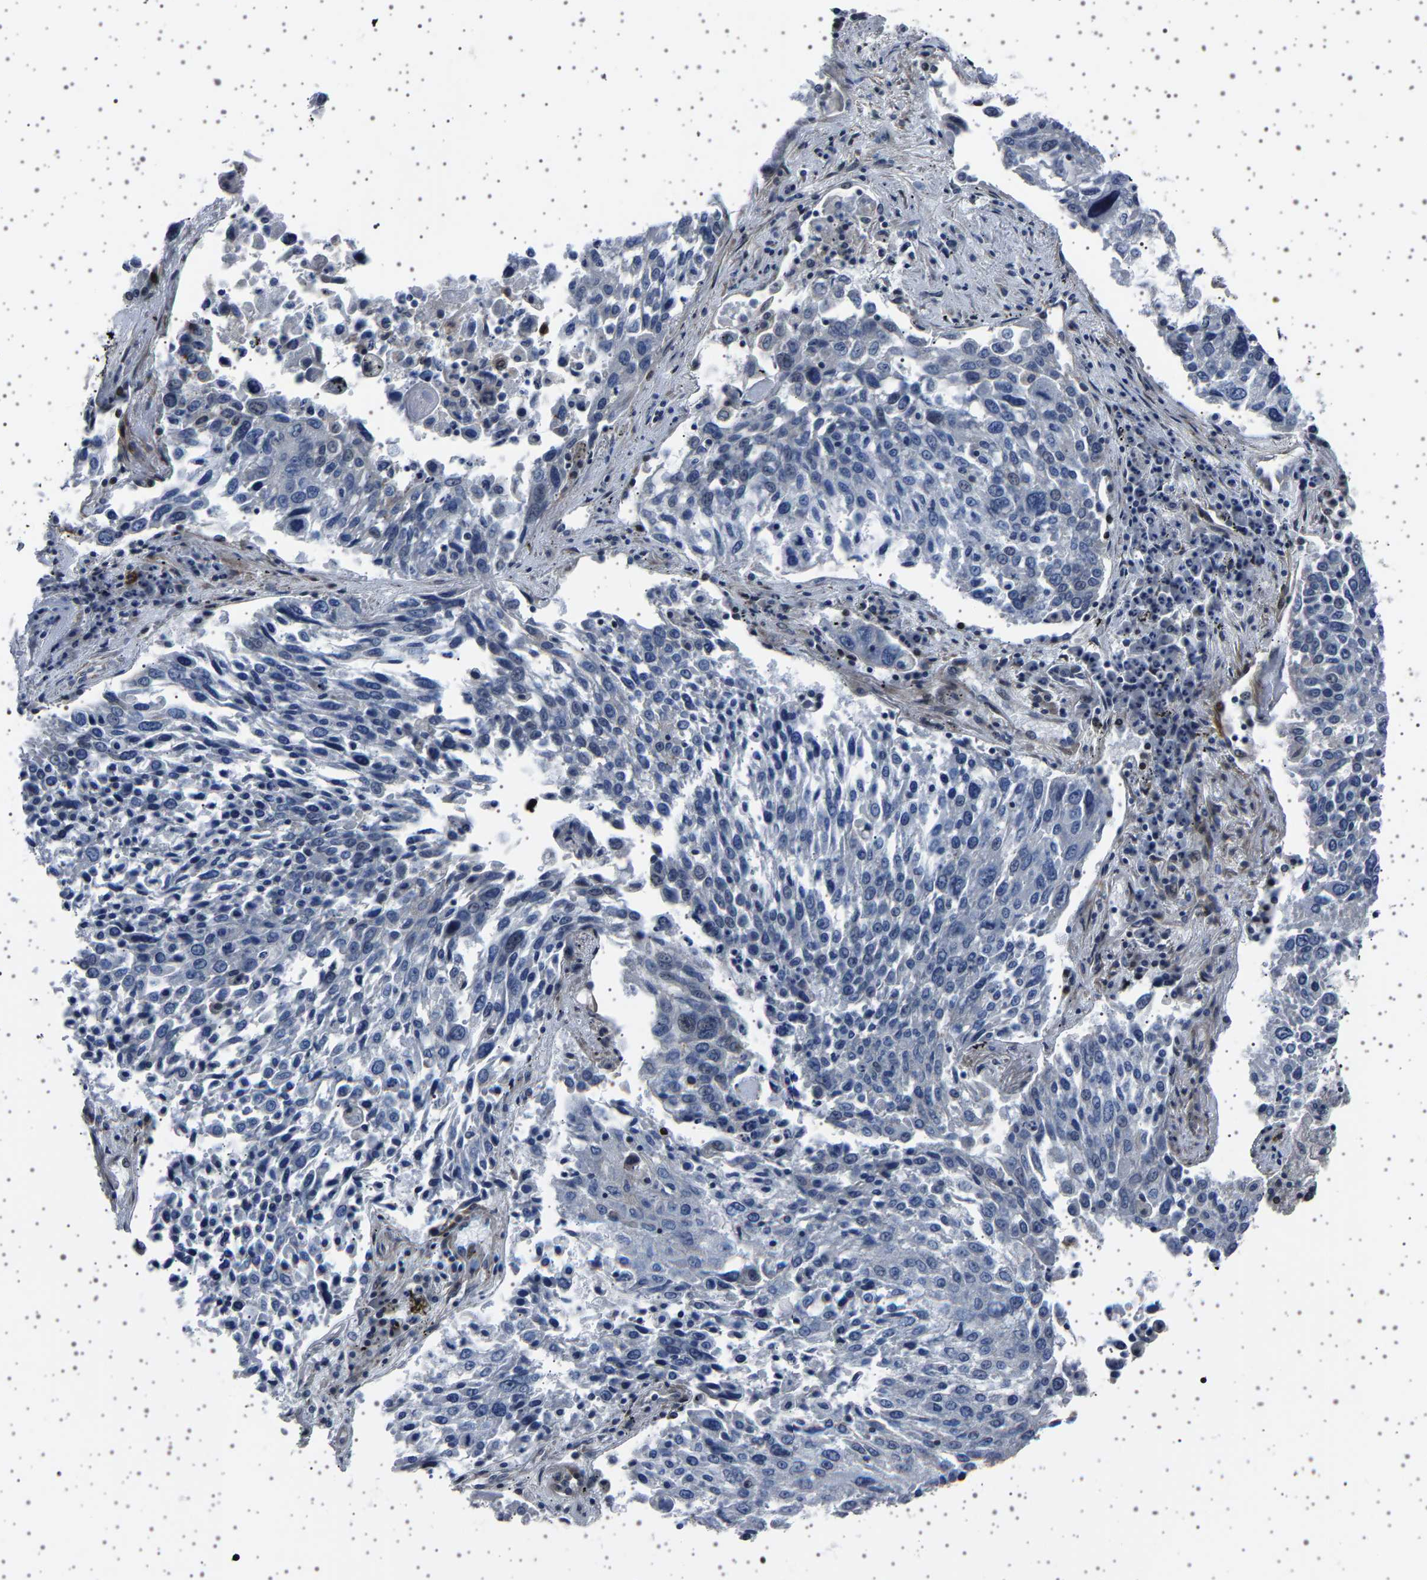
{"staining": {"intensity": "negative", "quantity": "none", "location": "none"}, "tissue": "lung cancer", "cell_type": "Tumor cells", "image_type": "cancer", "snomed": [{"axis": "morphology", "description": "Squamous cell carcinoma, NOS"}, {"axis": "topography", "description": "Lung"}], "caption": "Immunohistochemistry (IHC) photomicrograph of human lung cancer (squamous cell carcinoma) stained for a protein (brown), which shows no positivity in tumor cells.", "gene": "PAK5", "patient": {"sex": "male", "age": 65}}